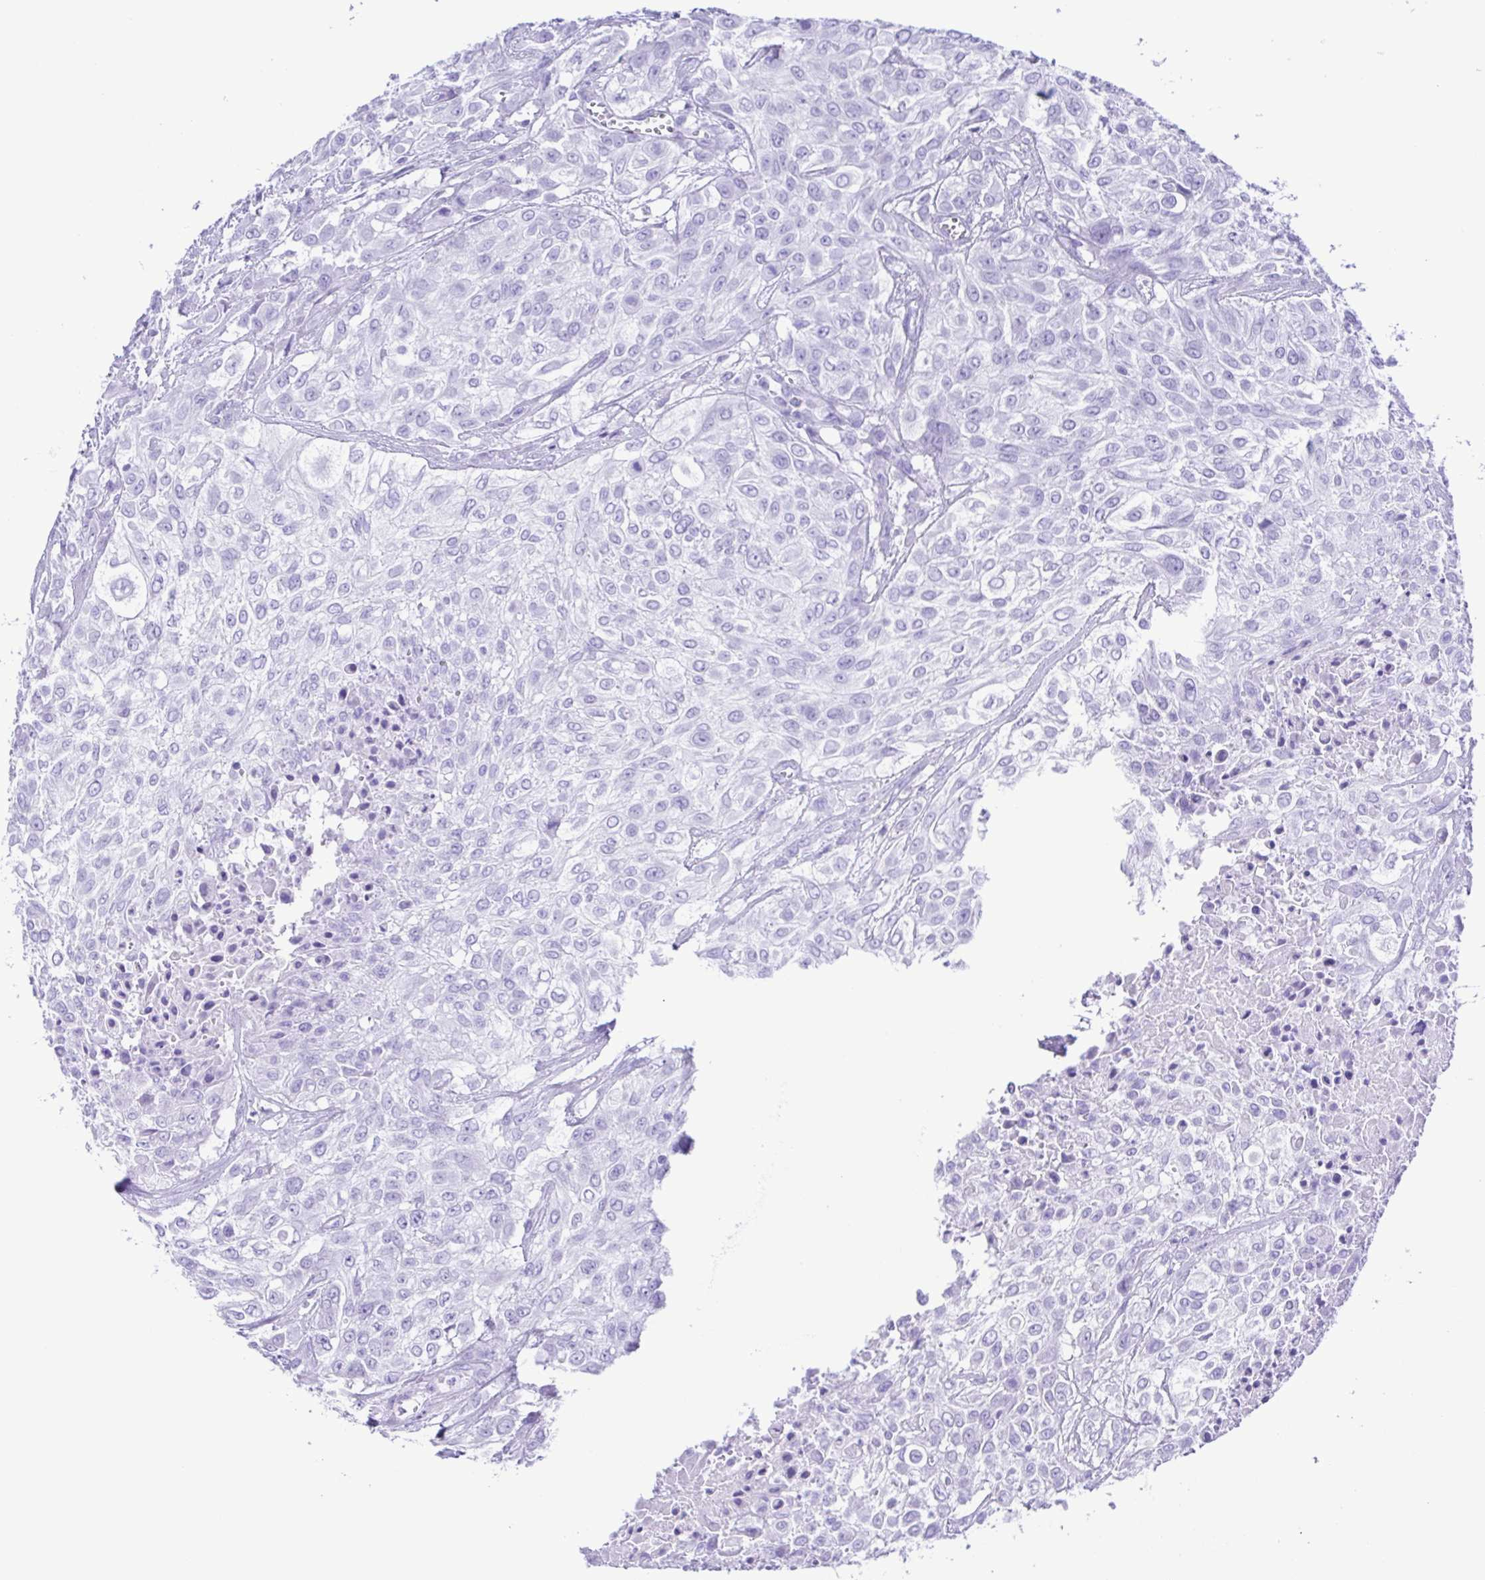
{"staining": {"intensity": "negative", "quantity": "none", "location": "none"}, "tissue": "urothelial cancer", "cell_type": "Tumor cells", "image_type": "cancer", "snomed": [{"axis": "morphology", "description": "Urothelial carcinoma, High grade"}, {"axis": "topography", "description": "Urinary bladder"}], "caption": "DAB (3,3'-diaminobenzidine) immunohistochemical staining of human urothelial carcinoma (high-grade) displays no significant expression in tumor cells. (Stains: DAB IHC with hematoxylin counter stain, Microscopy: brightfield microscopy at high magnification).", "gene": "ERP27", "patient": {"sex": "male", "age": 57}}